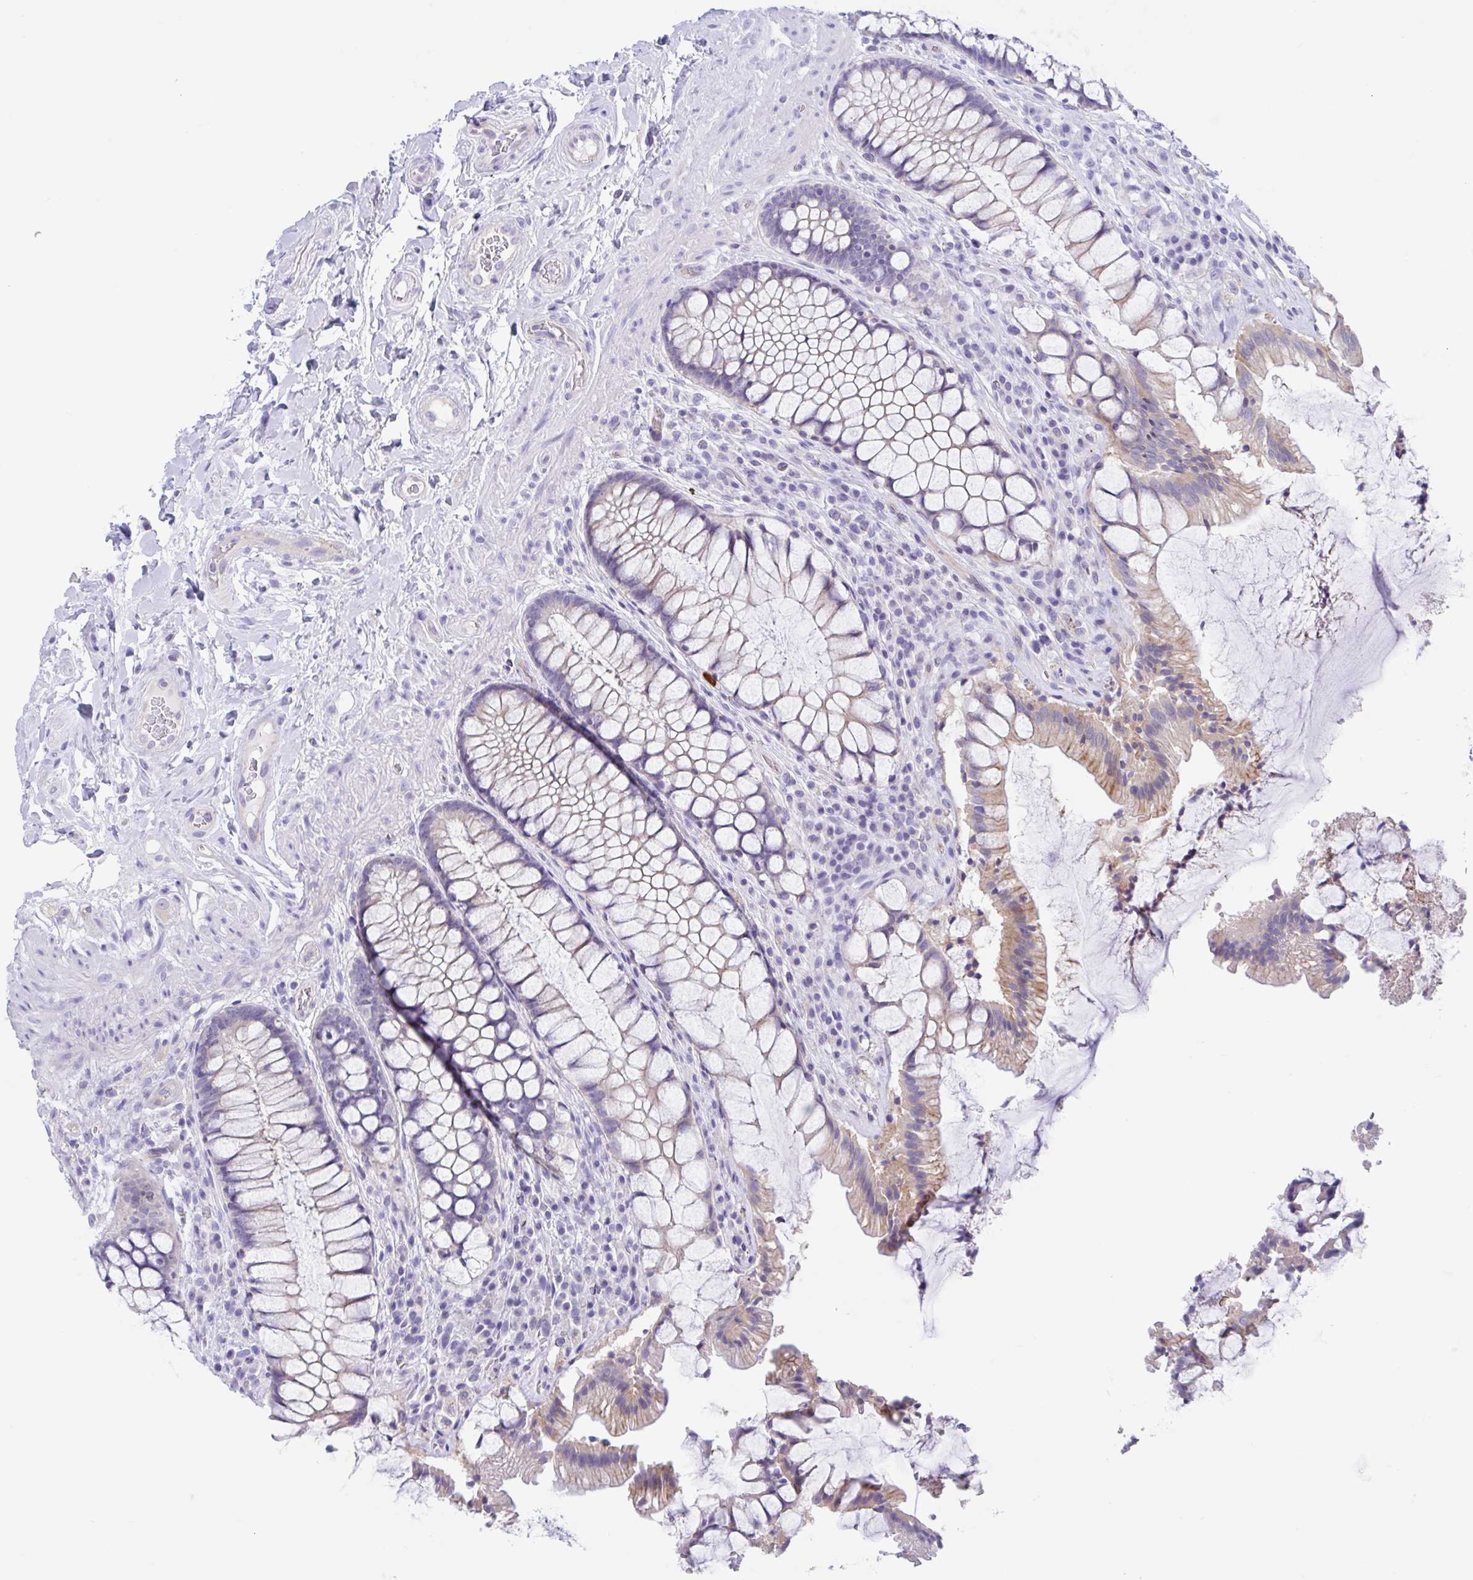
{"staining": {"intensity": "moderate", "quantity": "25%-75%", "location": "cytoplasmic/membranous"}, "tissue": "rectum", "cell_type": "Glandular cells", "image_type": "normal", "snomed": [{"axis": "morphology", "description": "Normal tissue, NOS"}, {"axis": "topography", "description": "Rectum"}], "caption": "Protein expression analysis of unremarkable human rectum reveals moderate cytoplasmic/membranous staining in about 25%-75% of glandular cells.", "gene": "OR6N2", "patient": {"sex": "female", "age": 58}}